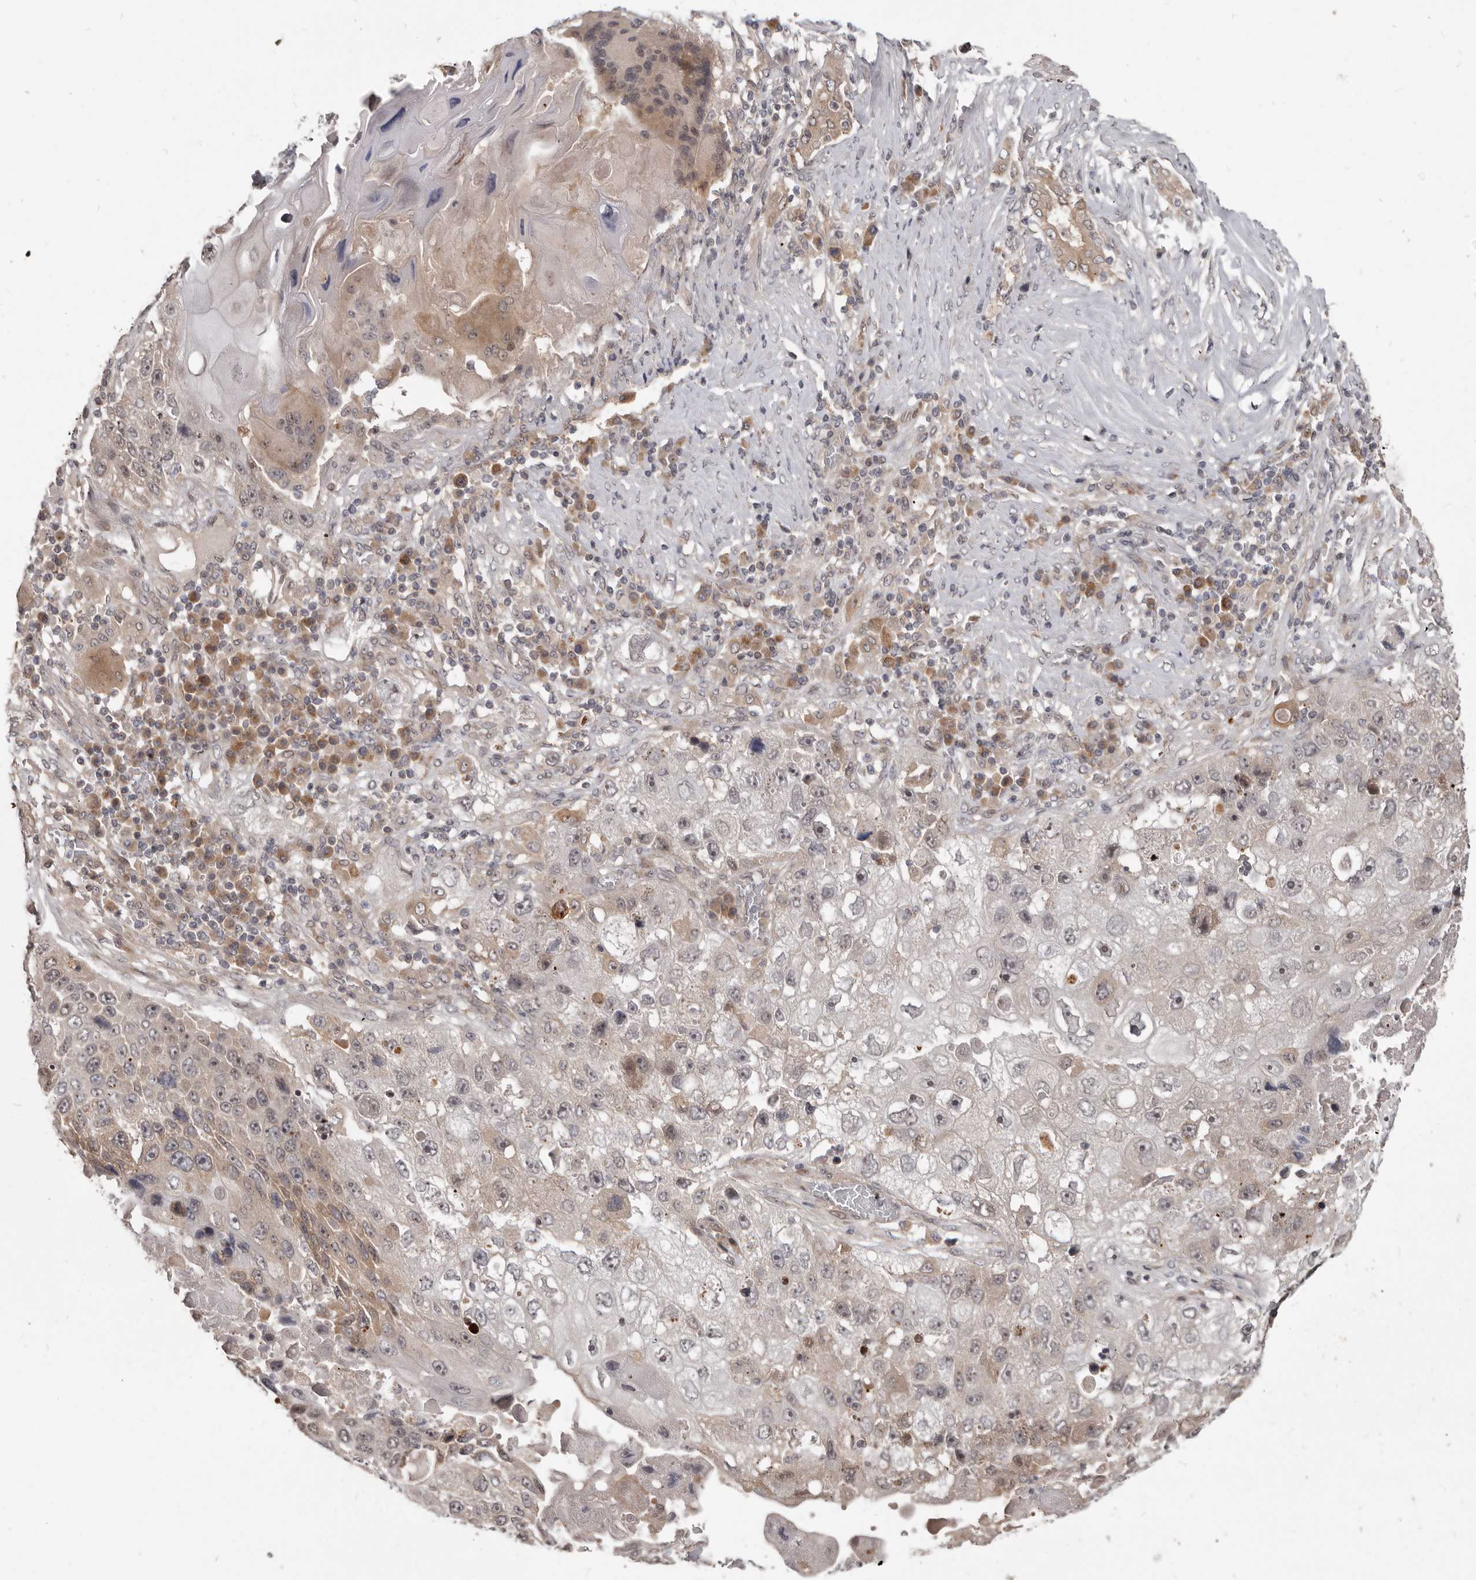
{"staining": {"intensity": "weak", "quantity": "<25%", "location": "cytoplasmic/membranous"}, "tissue": "lung cancer", "cell_type": "Tumor cells", "image_type": "cancer", "snomed": [{"axis": "morphology", "description": "Squamous cell carcinoma, NOS"}, {"axis": "topography", "description": "Lung"}], "caption": "The immunohistochemistry micrograph has no significant staining in tumor cells of lung cancer tissue.", "gene": "BAD", "patient": {"sex": "male", "age": 61}}